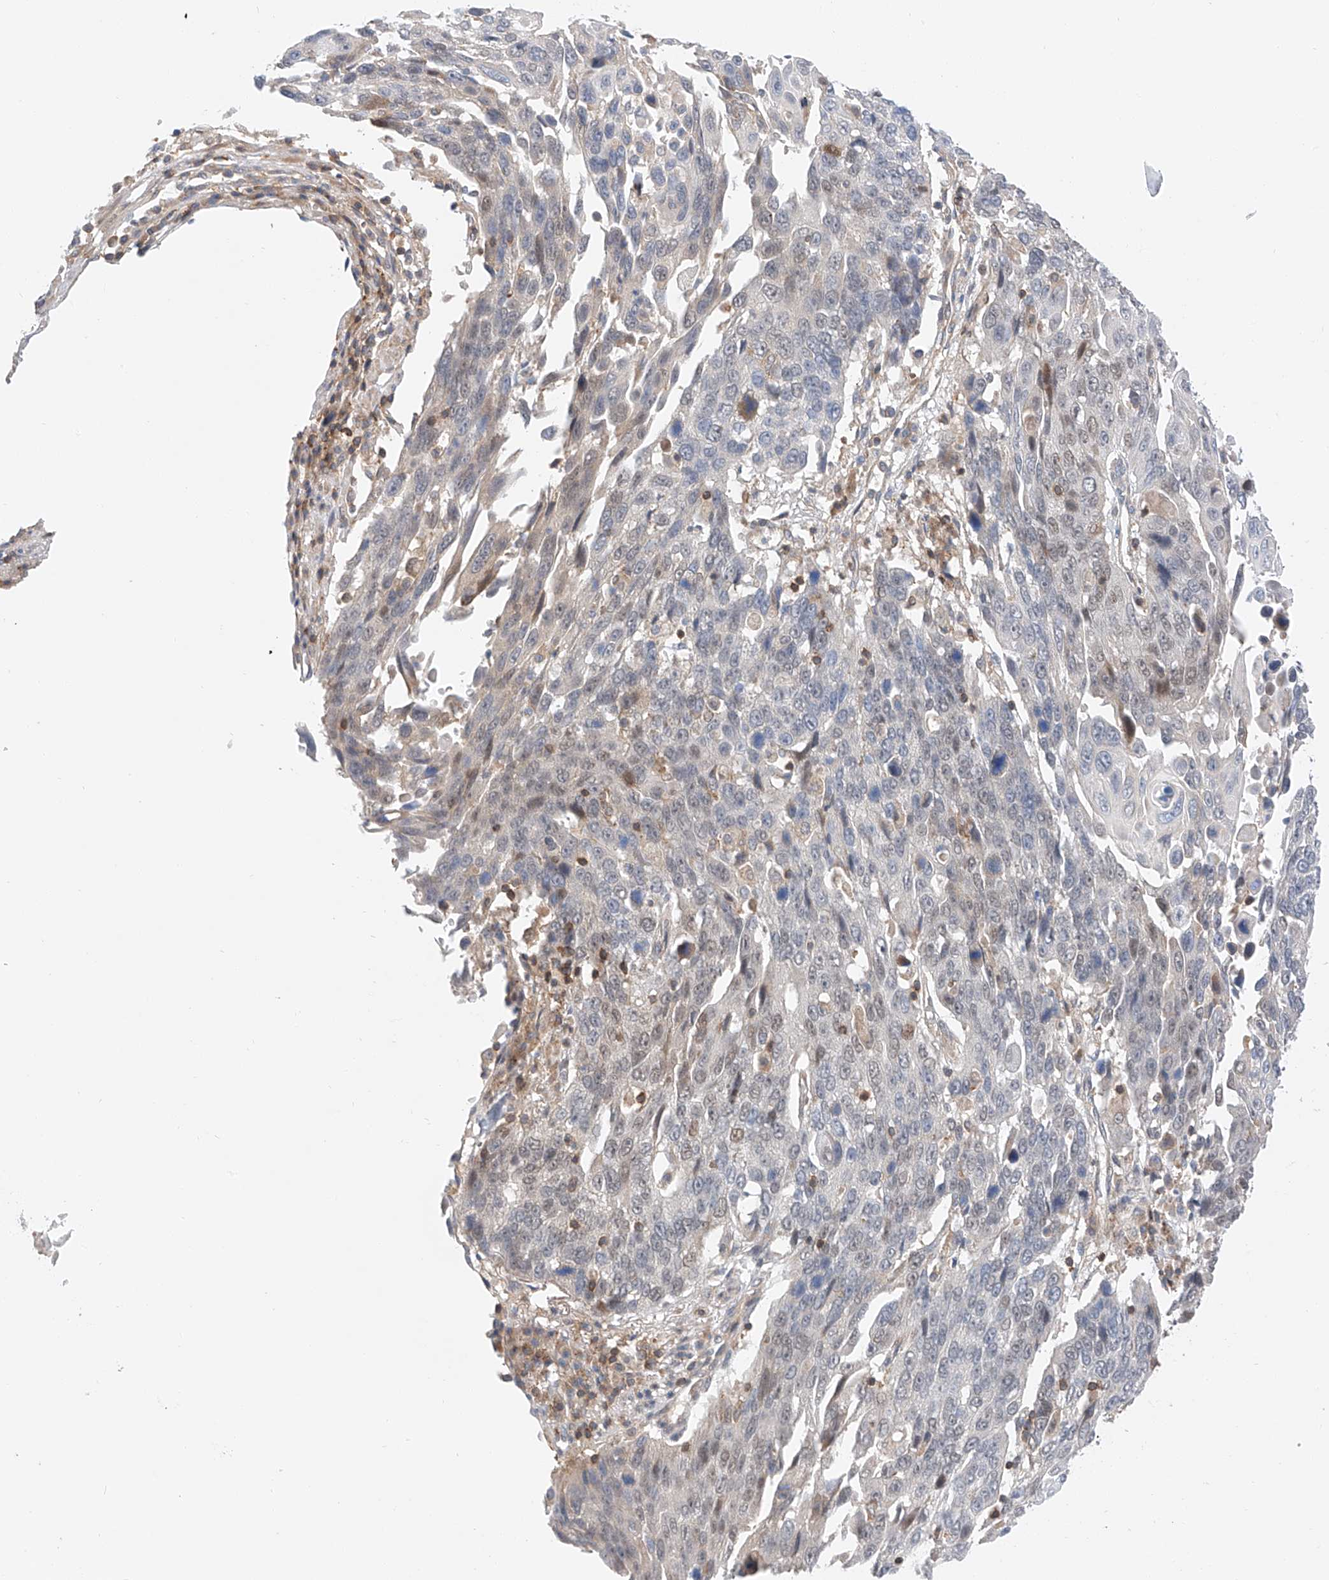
{"staining": {"intensity": "weak", "quantity": "<25%", "location": "nuclear"}, "tissue": "lung cancer", "cell_type": "Tumor cells", "image_type": "cancer", "snomed": [{"axis": "morphology", "description": "Squamous cell carcinoma, NOS"}, {"axis": "topography", "description": "Lung"}], "caption": "Image shows no protein expression in tumor cells of lung cancer (squamous cell carcinoma) tissue.", "gene": "MFN2", "patient": {"sex": "male", "age": 66}}